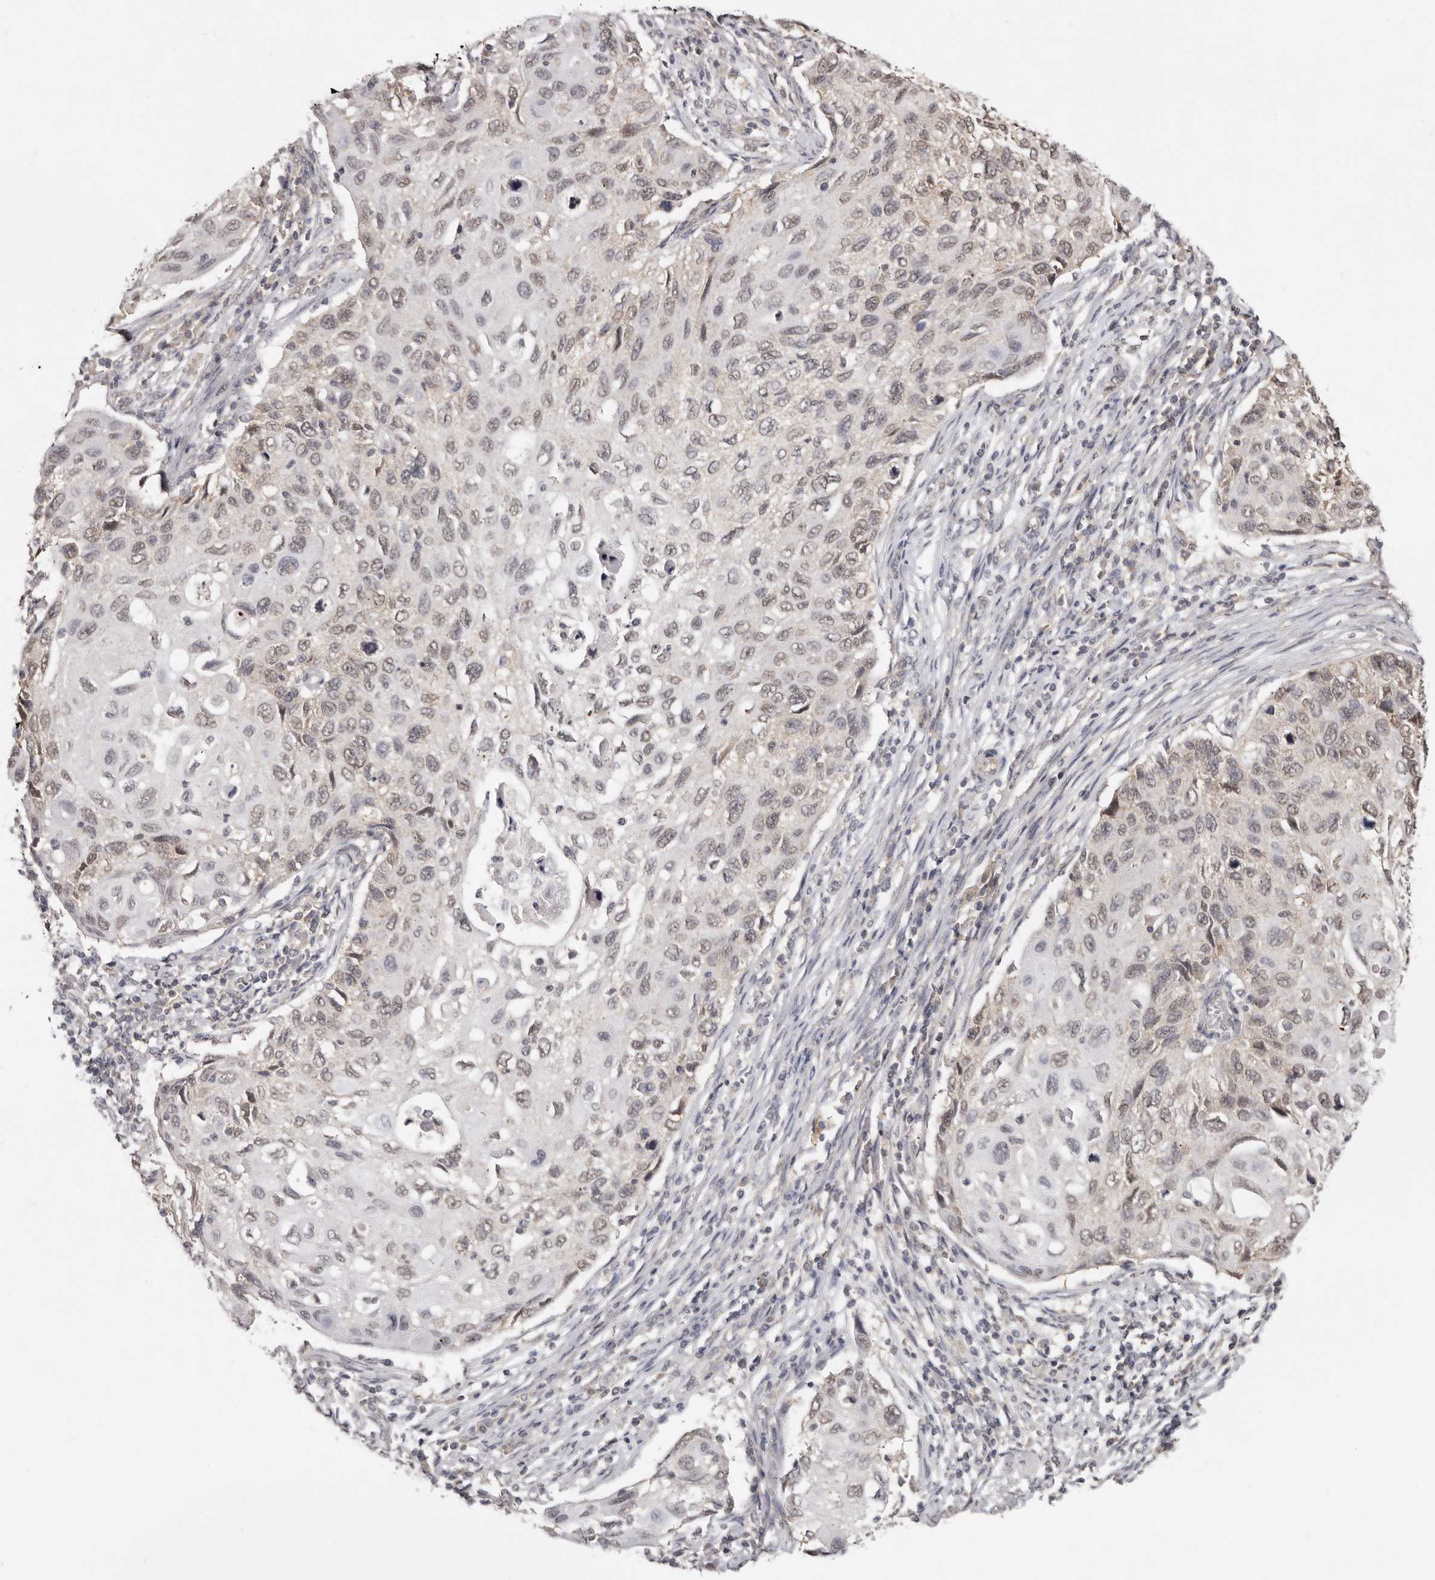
{"staining": {"intensity": "weak", "quantity": ">75%", "location": "nuclear"}, "tissue": "cervical cancer", "cell_type": "Tumor cells", "image_type": "cancer", "snomed": [{"axis": "morphology", "description": "Squamous cell carcinoma, NOS"}, {"axis": "topography", "description": "Cervix"}], "caption": "Weak nuclear staining for a protein is seen in approximately >75% of tumor cells of cervical cancer using immunohistochemistry (IHC).", "gene": "LINGO2", "patient": {"sex": "female", "age": 70}}